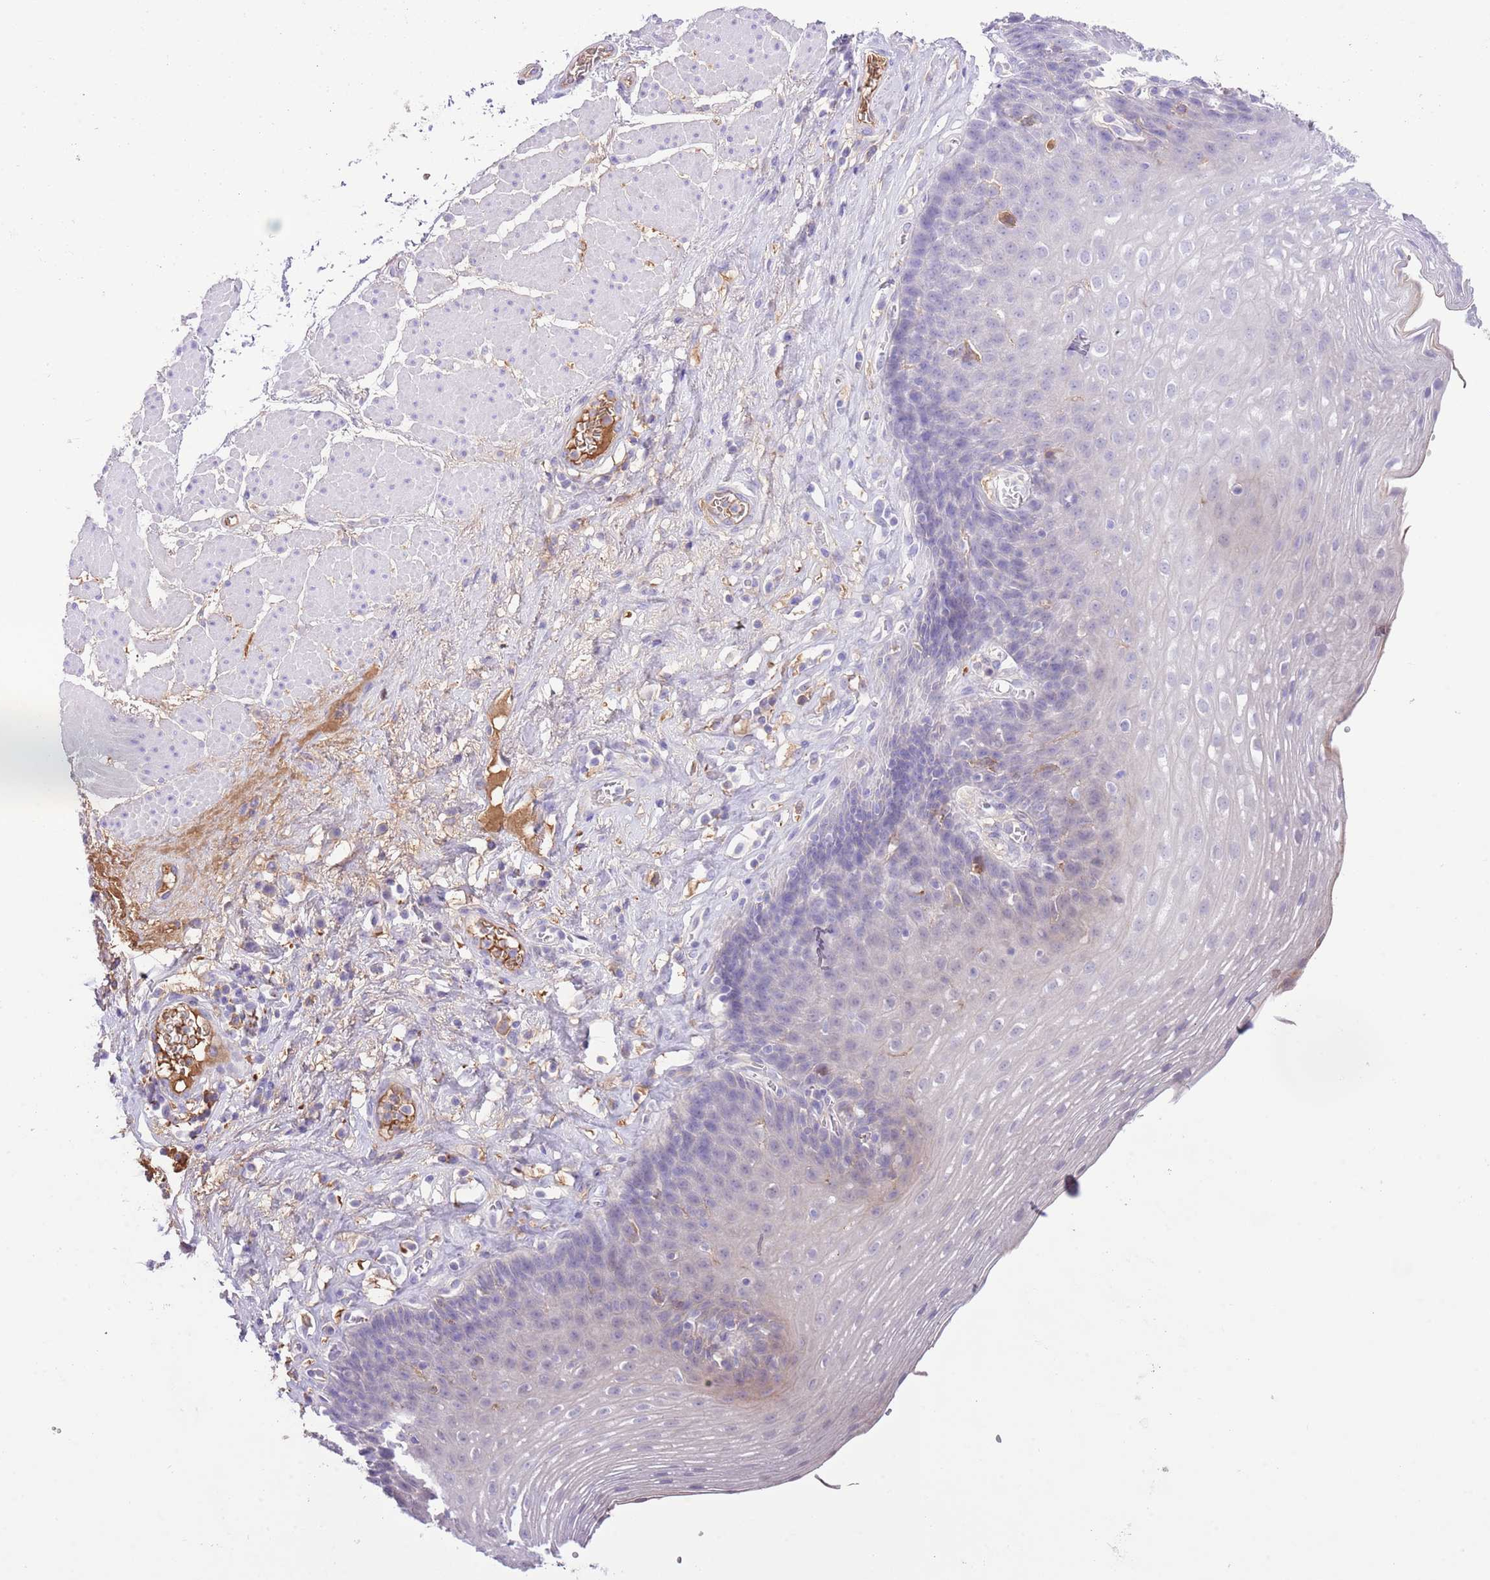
{"staining": {"intensity": "negative", "quantity": "none", "location": "none"}, "tissue": "esophagus", "cell_type": "Squamous epithelial cells", "image_type": "normal", "snomed": [{"axis": "morphology", "description": "Normal tissue, NOS"}, {"axis": "topography", "description": "Esophagus"}], "caption": "Immunohistochemistry (IHC) micrograph of unremarkable esophagus: esophagus stained with DAB reveals no significant protein staining in squamous epithelial cells. The staining was performed using DAB (3,3'-diaminobenzidine) to visualize the protein expression in brown, while the nuclei were stained in blue with hematoxylin (Magnification: 20x).", "gene": "IGF1", "patient": {"sex": "female", "age": 66}}